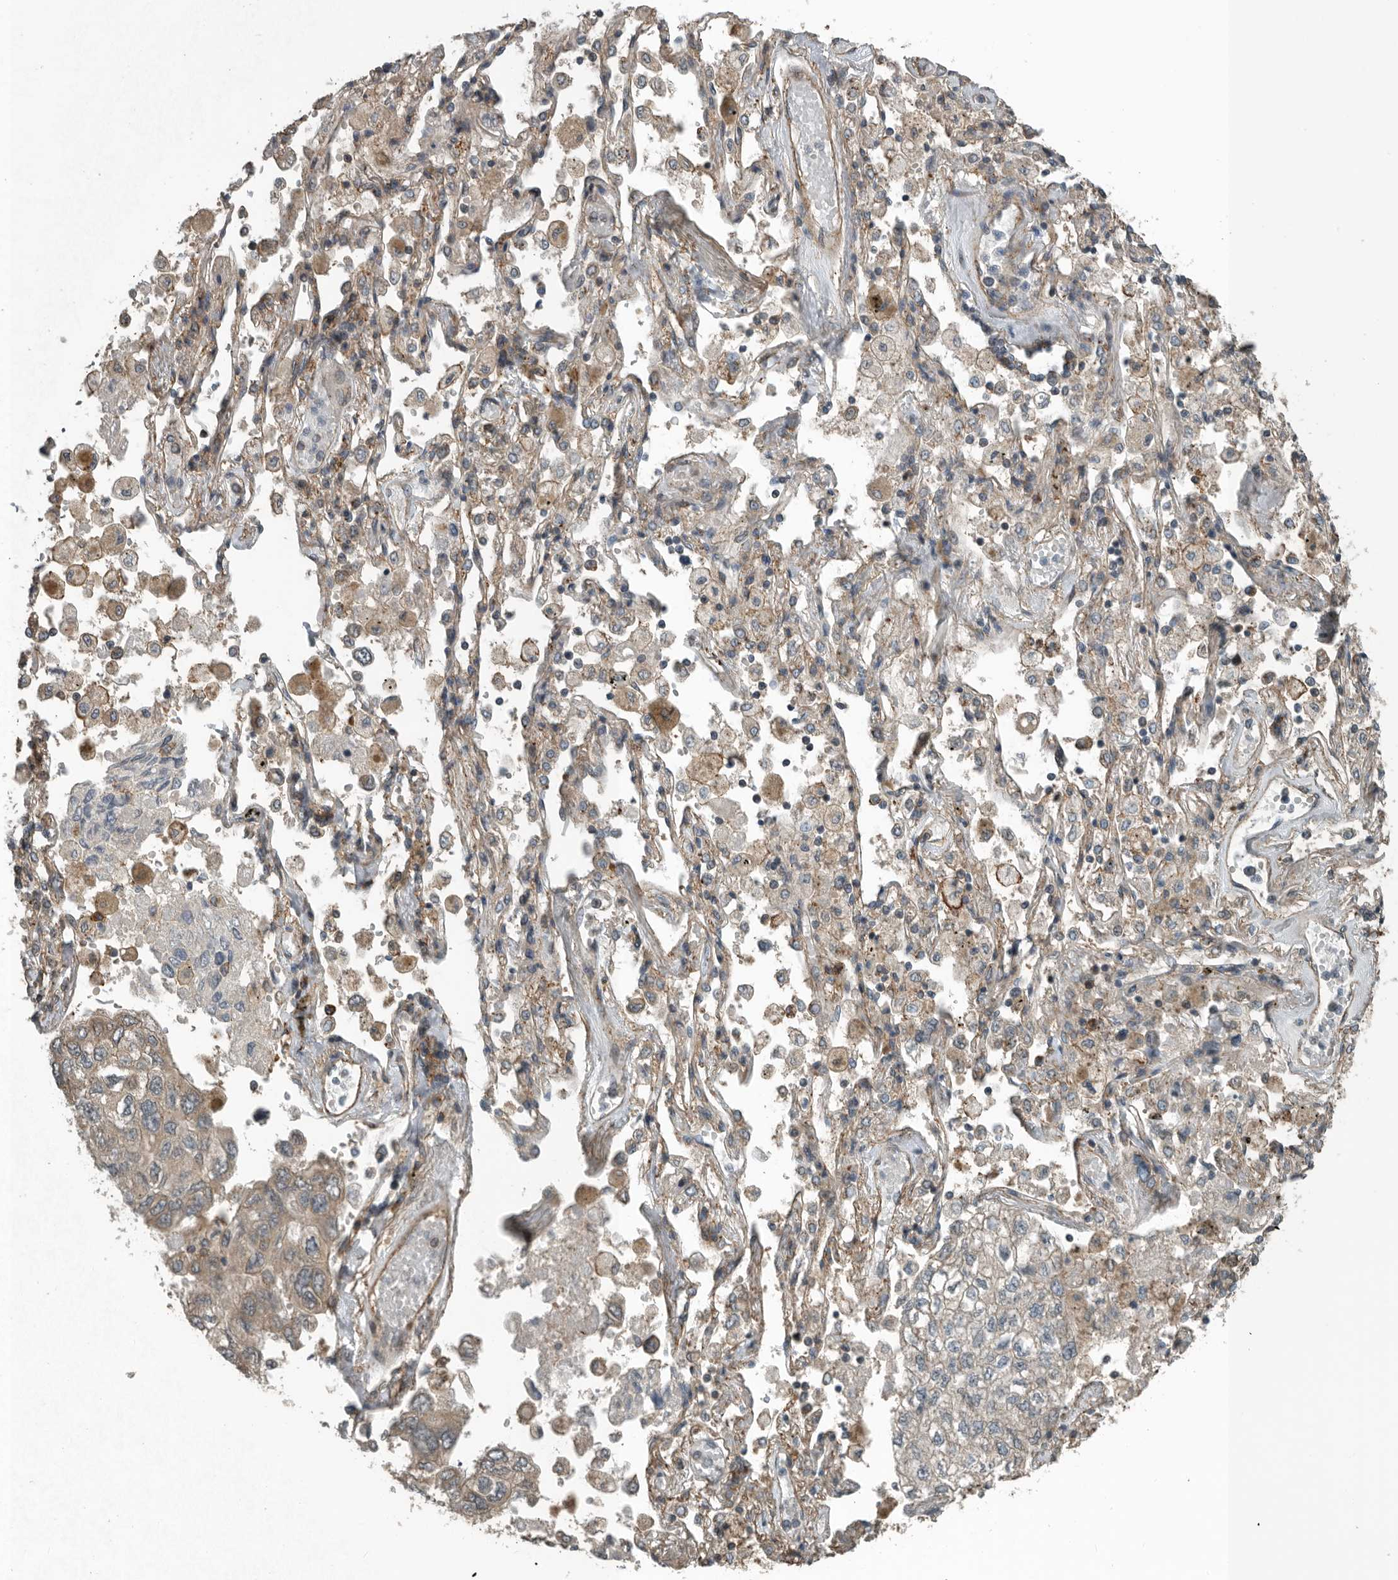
{"staining": {"intensity": "negative", "quantity": "none", "location": "none"}, "tissue": "lung cancer", "cell_type": "Tumor cells", "image_type": "cancer", "snomed": [{"axis": "morphology", "description": "Adenocarcinoma, NOS"}, {"axis": "topography", "description": "Lung"}], "caption": "The photomicrograph shows no staining of tumor cells in adenocarcinoma (lung).", "gene": "AMFR", "patient": {"sex": "male", "age": 63}}